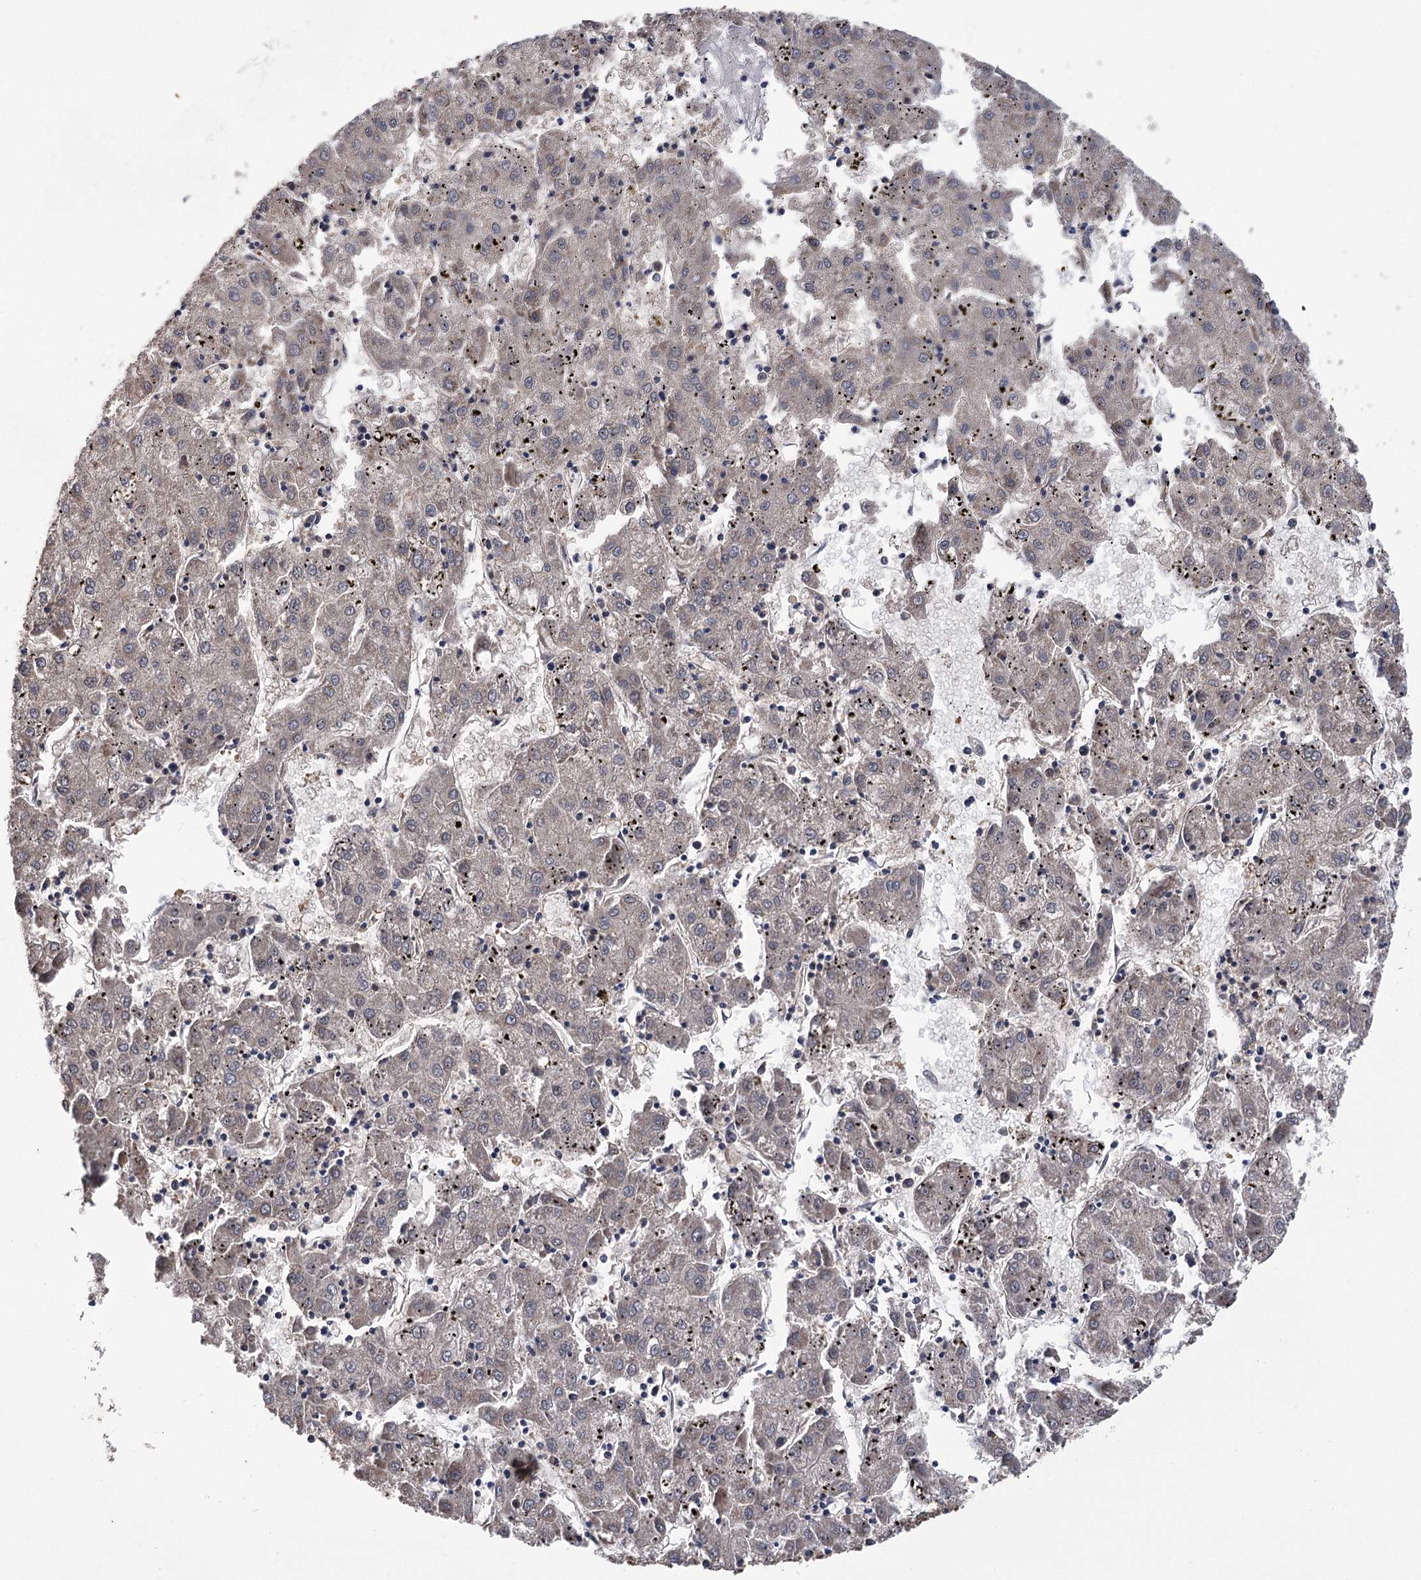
{"staining": {"intensity": "negative", "quantity": "none", "location": "none"}, "tissue": "liver cancer", "cell_type": "Tumor cells", "image_type": "cancer", "snomed": [{"axis": "morphology", "description": "Carcinoma, Hepatocellular, NOS"}, {"axis": "topography", "description": "Liver"}], "caption": "Liver hepatocellular carcinoma was stained to show a protein in brown. There is no significant expression in tumor cells.", "gene": "DPP3", "patient": {"sex": "male", "age": 72}}